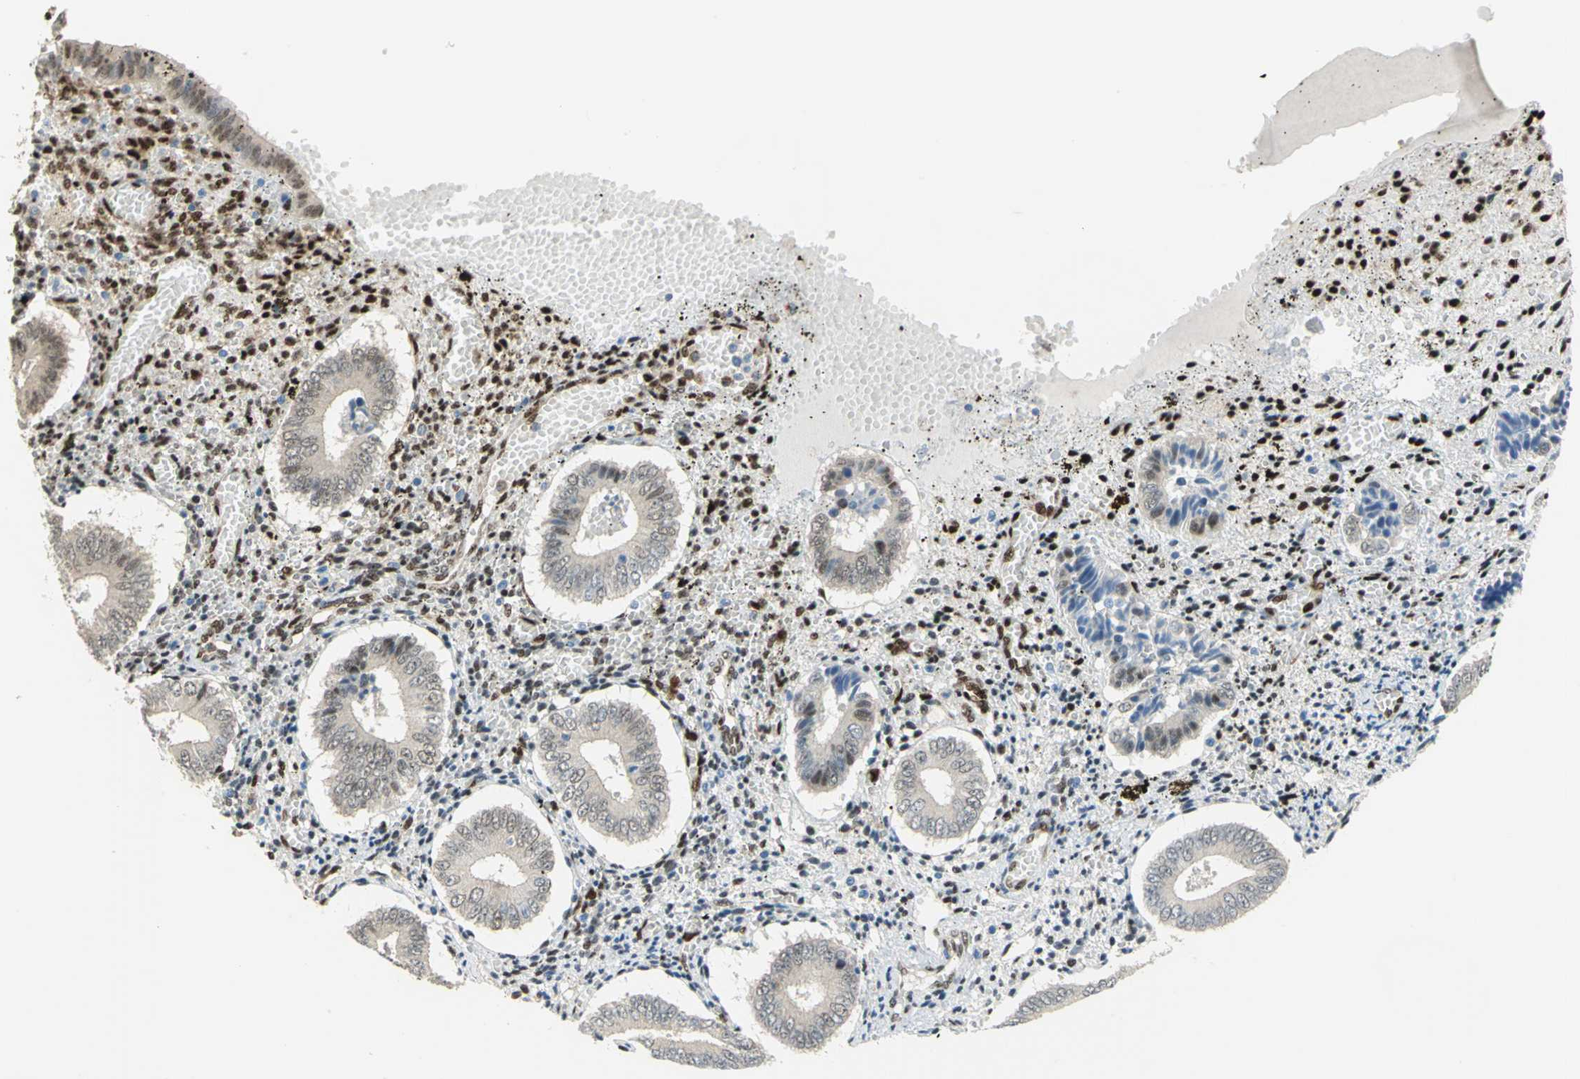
{"staining": {"intensity": "strong", "quantity": ">75%", "location": "nuclear"}, "tissue": "endometrium", "cell_type": "Cells in endometrial stroma", "image_type": "normal", "snomed": [{"axis": "morphology", "description": "Normal tissue, NOS"}, {"axis": "topography", "description": "Endometrium"}], "caption": "The immunohistochemical stain labels strong nuclear expression in cells in endometrial stroma of normal endometrium. The staining was performed using DAB (3,3'-diaminobenzidine), with brown indicating positive protein expression. Nuclei are stained blue with hematoxylin.", "gene": "RBFOX2", "patient": {"sex": "female", "age": 42}}